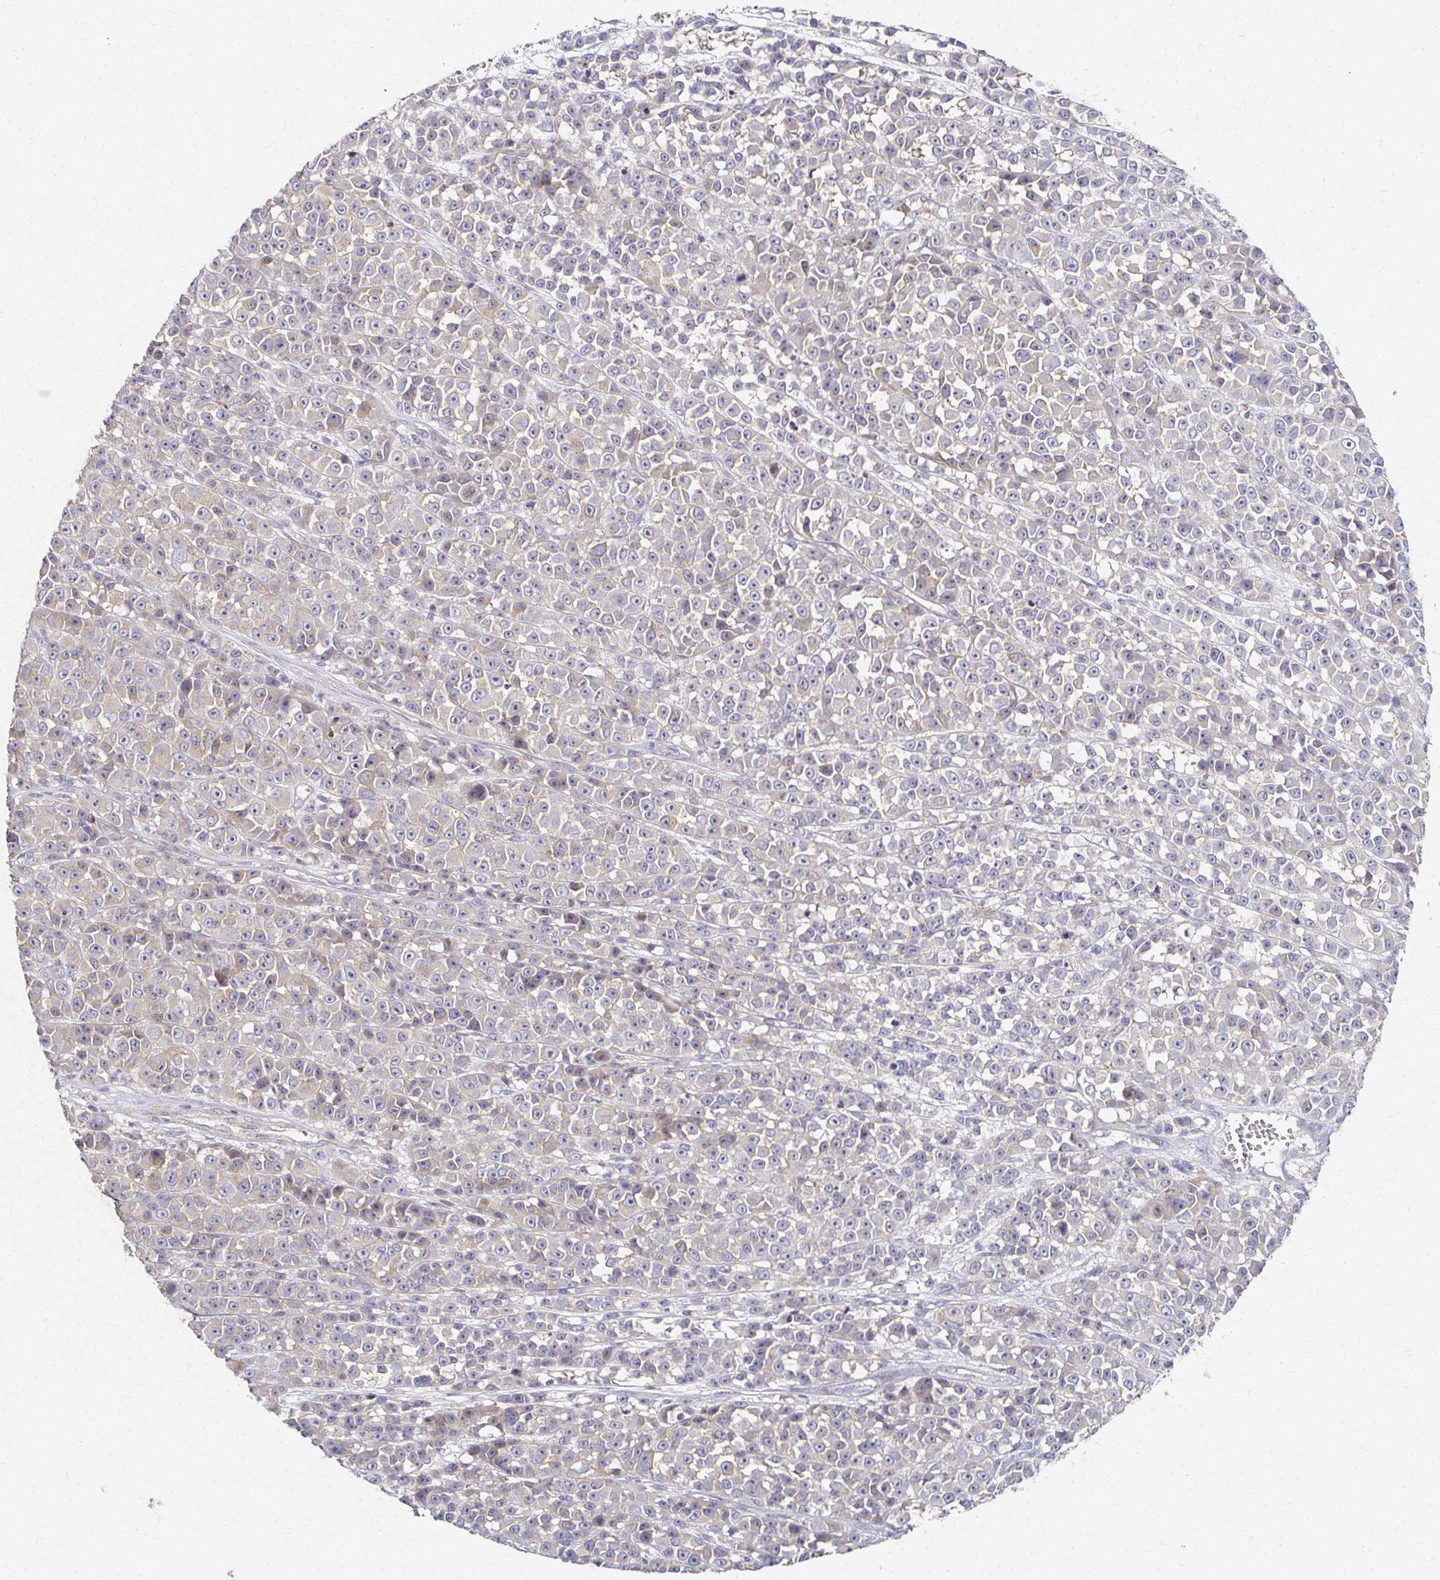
{"staining": {"intensity": "negative", "quantity": "none", "location": "none"}, "tissue": "melanoma", "cell_type": "Tumor cells", "image_type": "cancer", "snomed": [{"axis": "morphology", "description": "Malignant melanoma, NOS"}, {"axis": "topography", "description": "Skin"}, {"axis": "topography", "description": "Skin of back"}], "caption": "Immunohistochemistry (IHC) micrograph of neoplastic tissue: human melanoma stained with DAB (3,3'-diaminobenzidine) displays no significant protein expression in tumor cells.", "gene": "SKA2", "patient": {"sex": "male", "age": 91}}